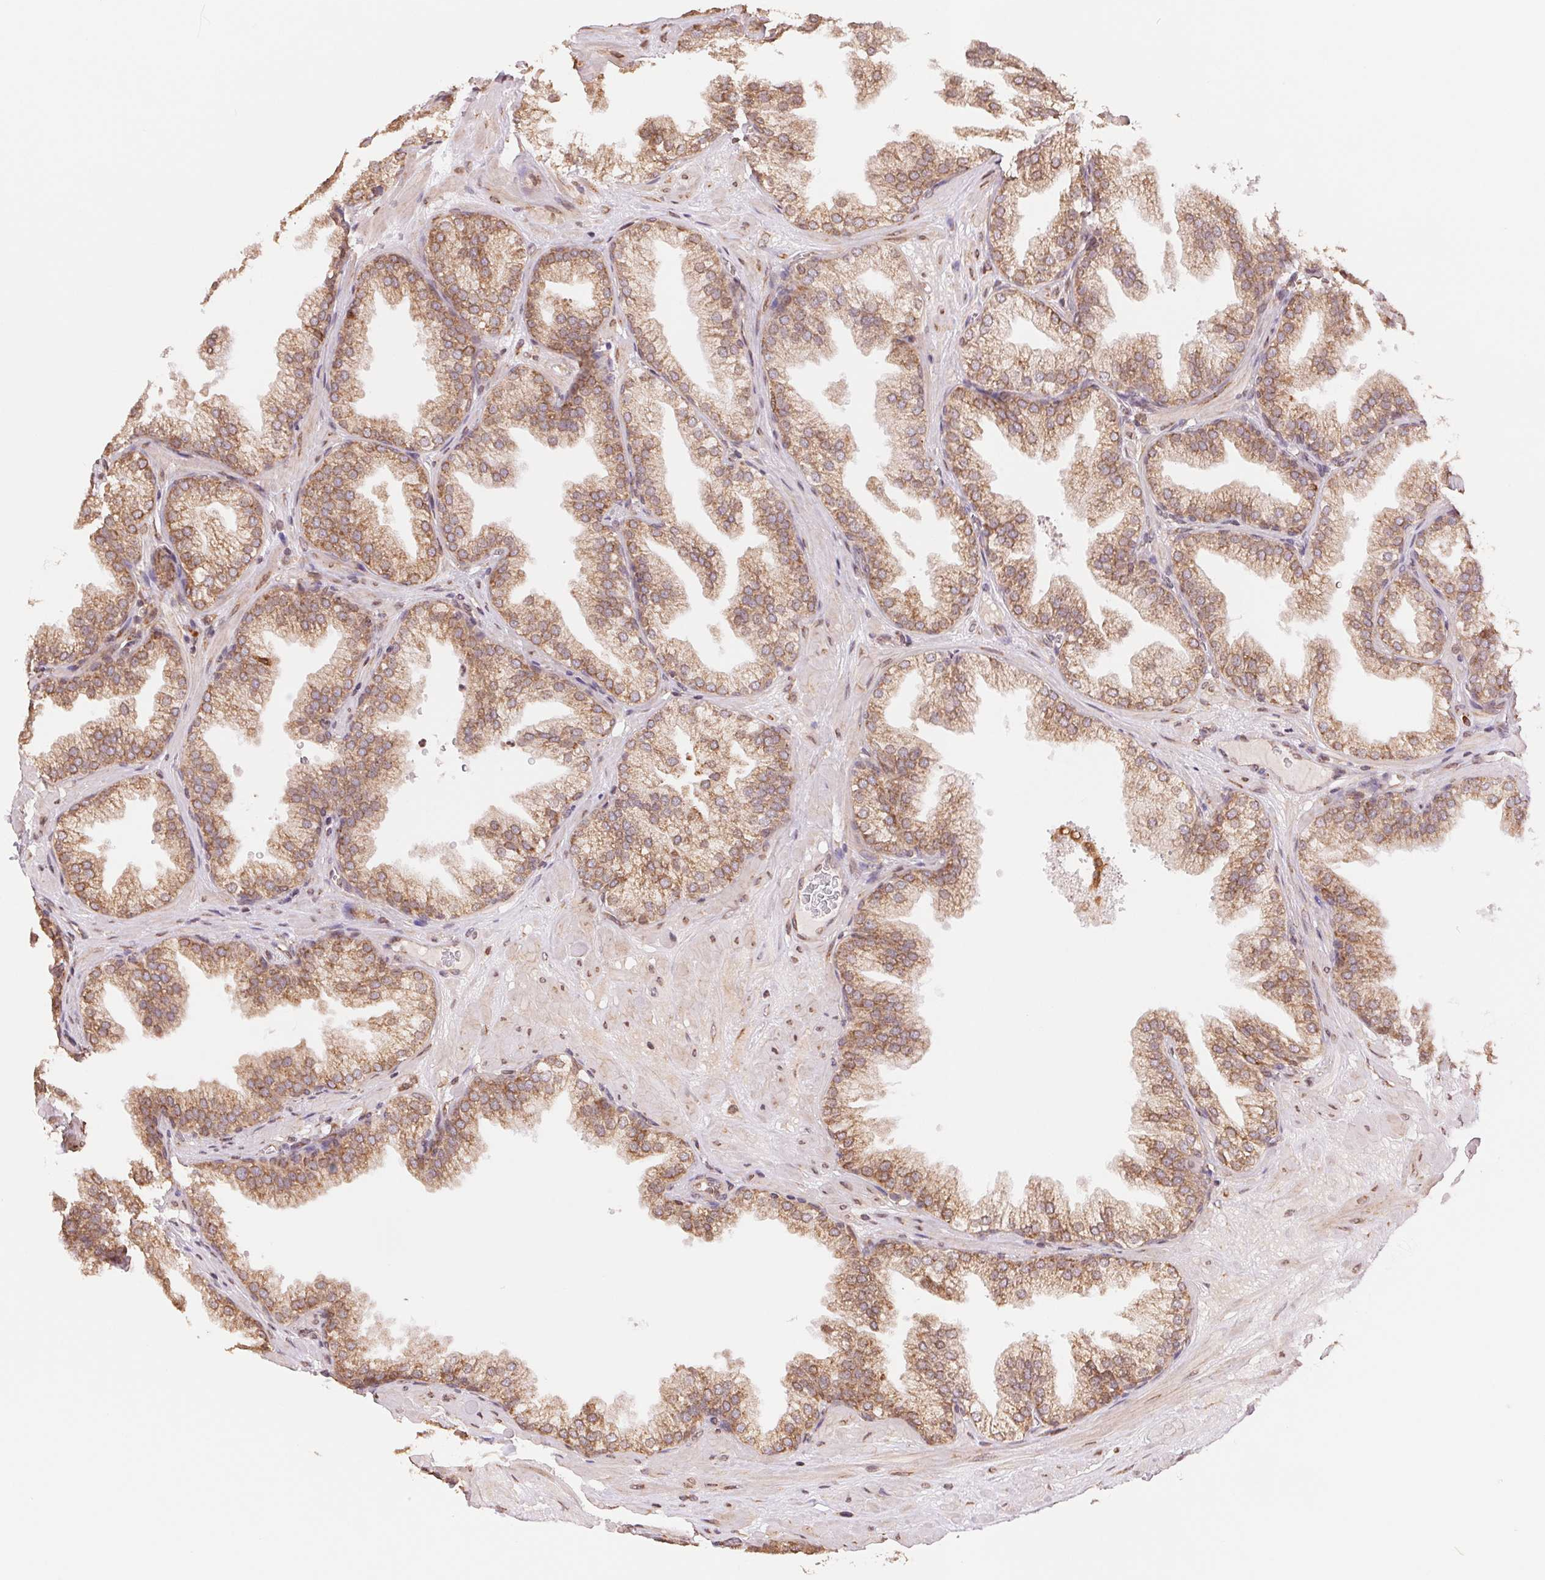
{"staining": {"intensity": "moderate", "quantity": ">75%", "location": "cytoplasmic/membranous"}, "tissue": "prostate", "cell_type": "Glandular cells", "image_type": "normal", "snomed": [{"axis": "morphology", "description": "Normal tissue, NOS"}, {"axis": "topography", "description": "Prostate"}], "caption": "An image of prostate stained for a protein shows moderate cytoplasmic/membranous brown staining in glandular cells. The protein of interest is shown in brown color, while the nuclei are stained blue.", "gene": "RPN1", "patient": {"sex": "male", "age": 37}}